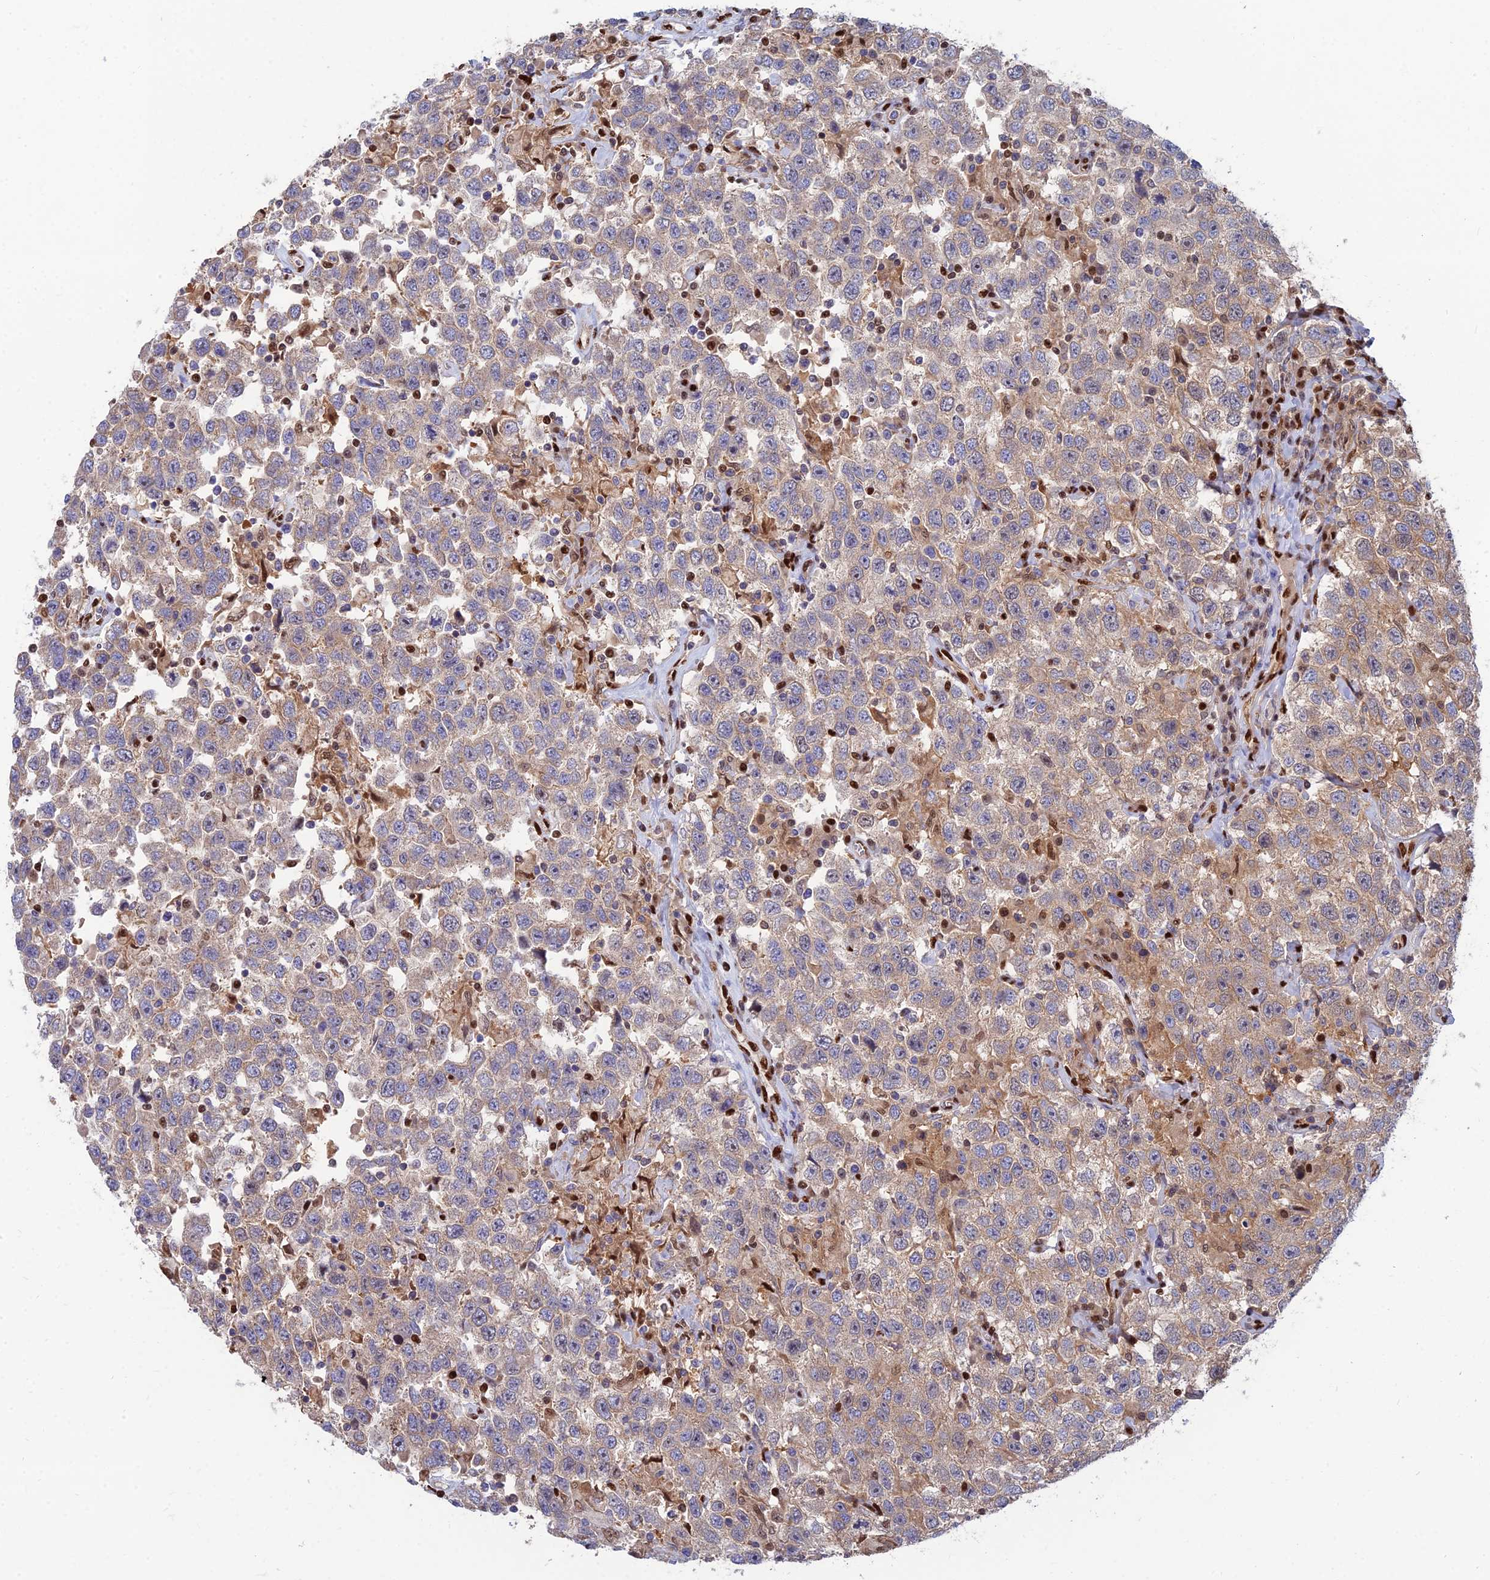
{"staining": {"intensity": "moderate", "quantity": "25%-75%", "location": "cytoplasmic/membranous"}, "tissue": "testis cancer", "cell_type": "Tumor cells", "image_type": "cancer", "snomed": [{"axis": "morphology", "description": "Seminoma, NOS"}, {"axis": "topography", "description": "Testis"}], "caption": "Immunohistochemical staining of human testis cancer (seminoma) reveals medium levels of moderate cytoplasmic/membranous positivity in about 25%-75% of tumor cells. The protein of interest is shown in brown color, while the nuclei are stained blue.", "gene": "DNPEP", "patient": {"sex": "male", "age": 41}}